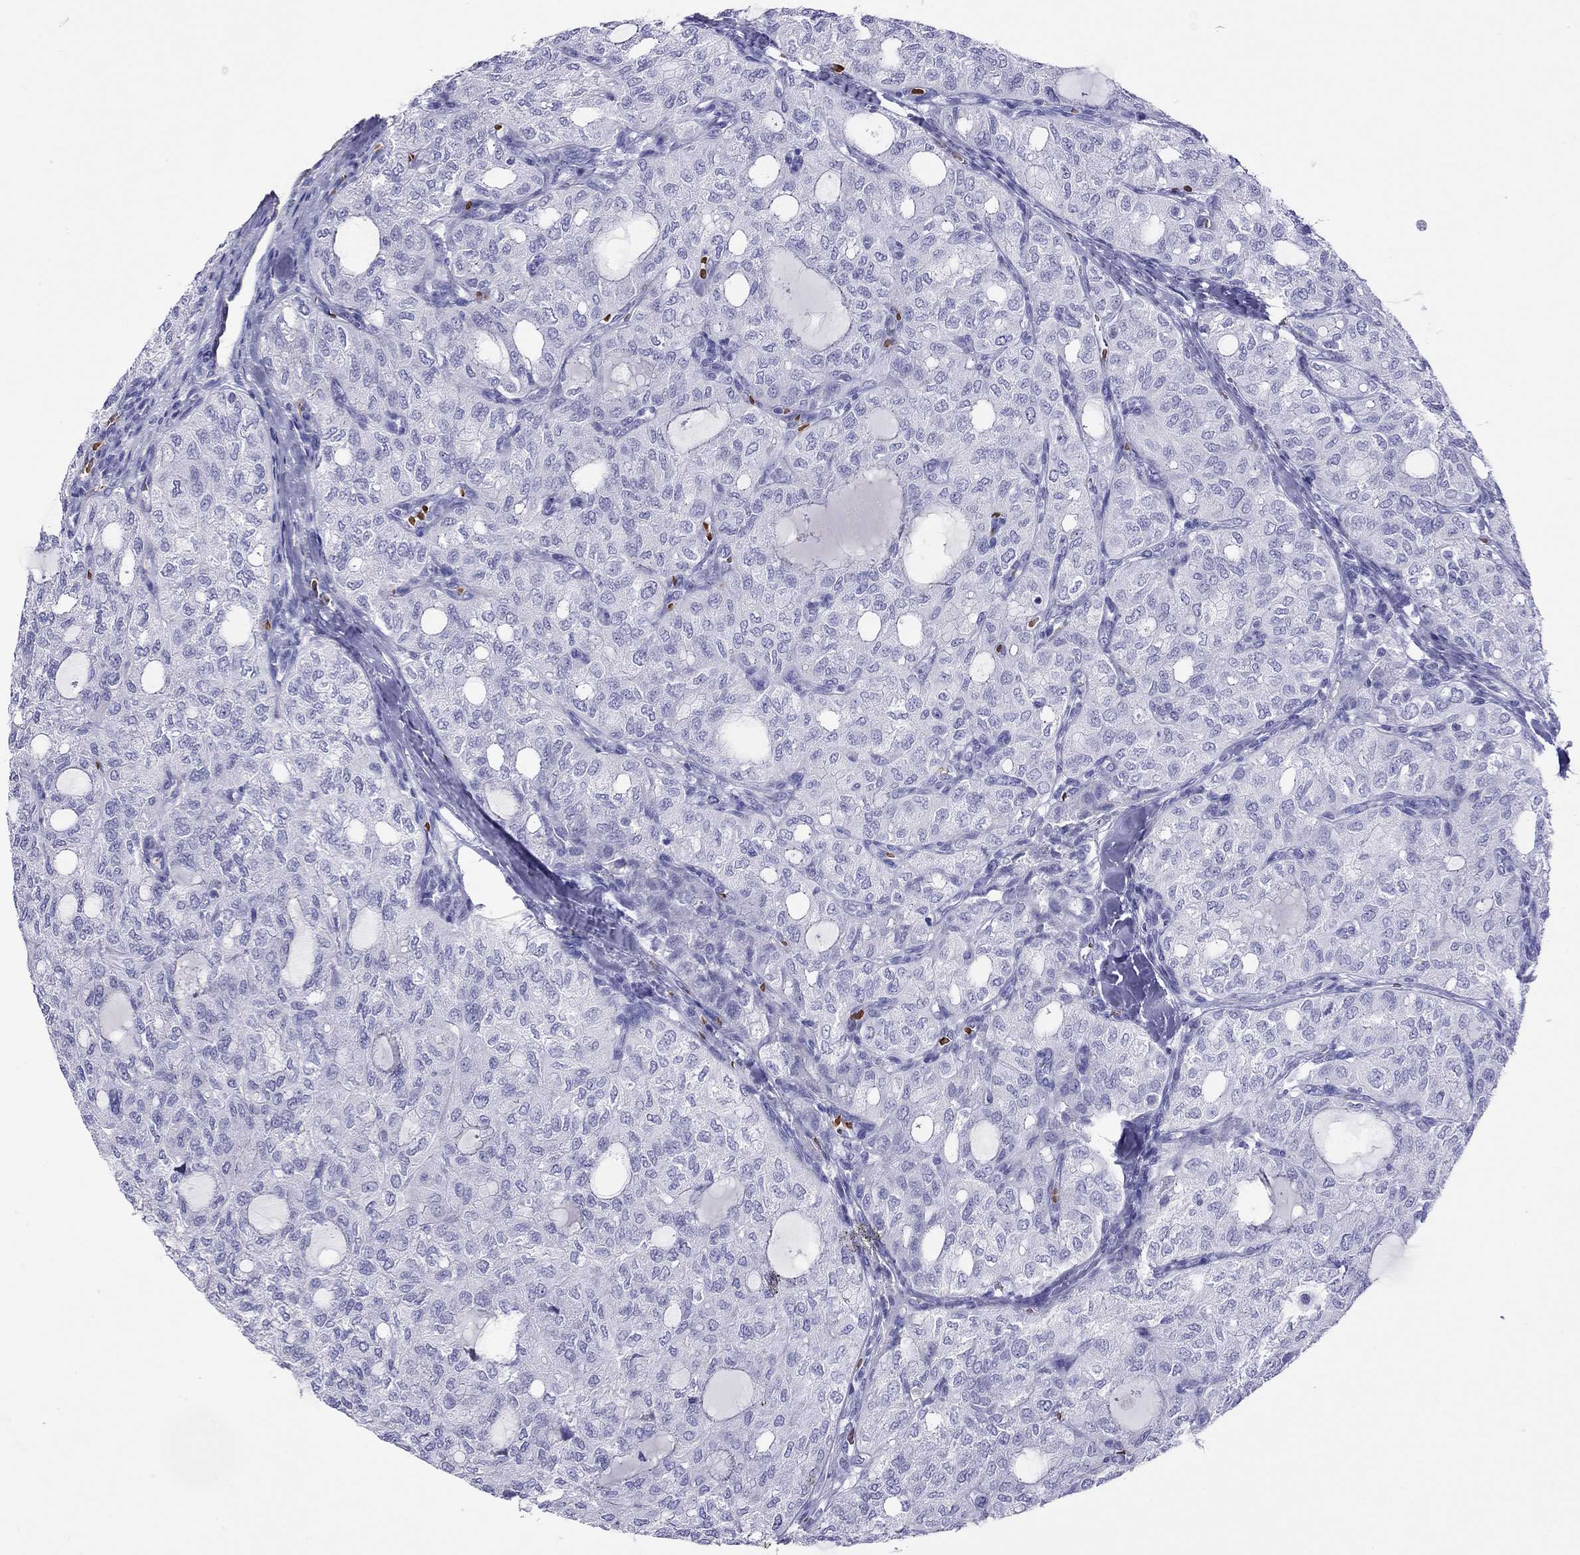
{"staining": {"intensity": "negative", "quantity": "none", "location": "none"}, "tissue": "thyroid cancer", "cell_type": "Tumor cells", "image_type": "cancer", "snomed": [{"axis": "morphology", "description": "Follicular adenoma carcinoma, NOS"}, {"axis": "topography", "description": "Thyroid gland"}], "caption": "IHC micrograph of human thyroid cancer (follicular adenoma carcinoma) stained for a protein (brown), which displays no staining in tumor cells.", "gene": "PTPRN", "patient": {"sex": "male", "age": 75}}